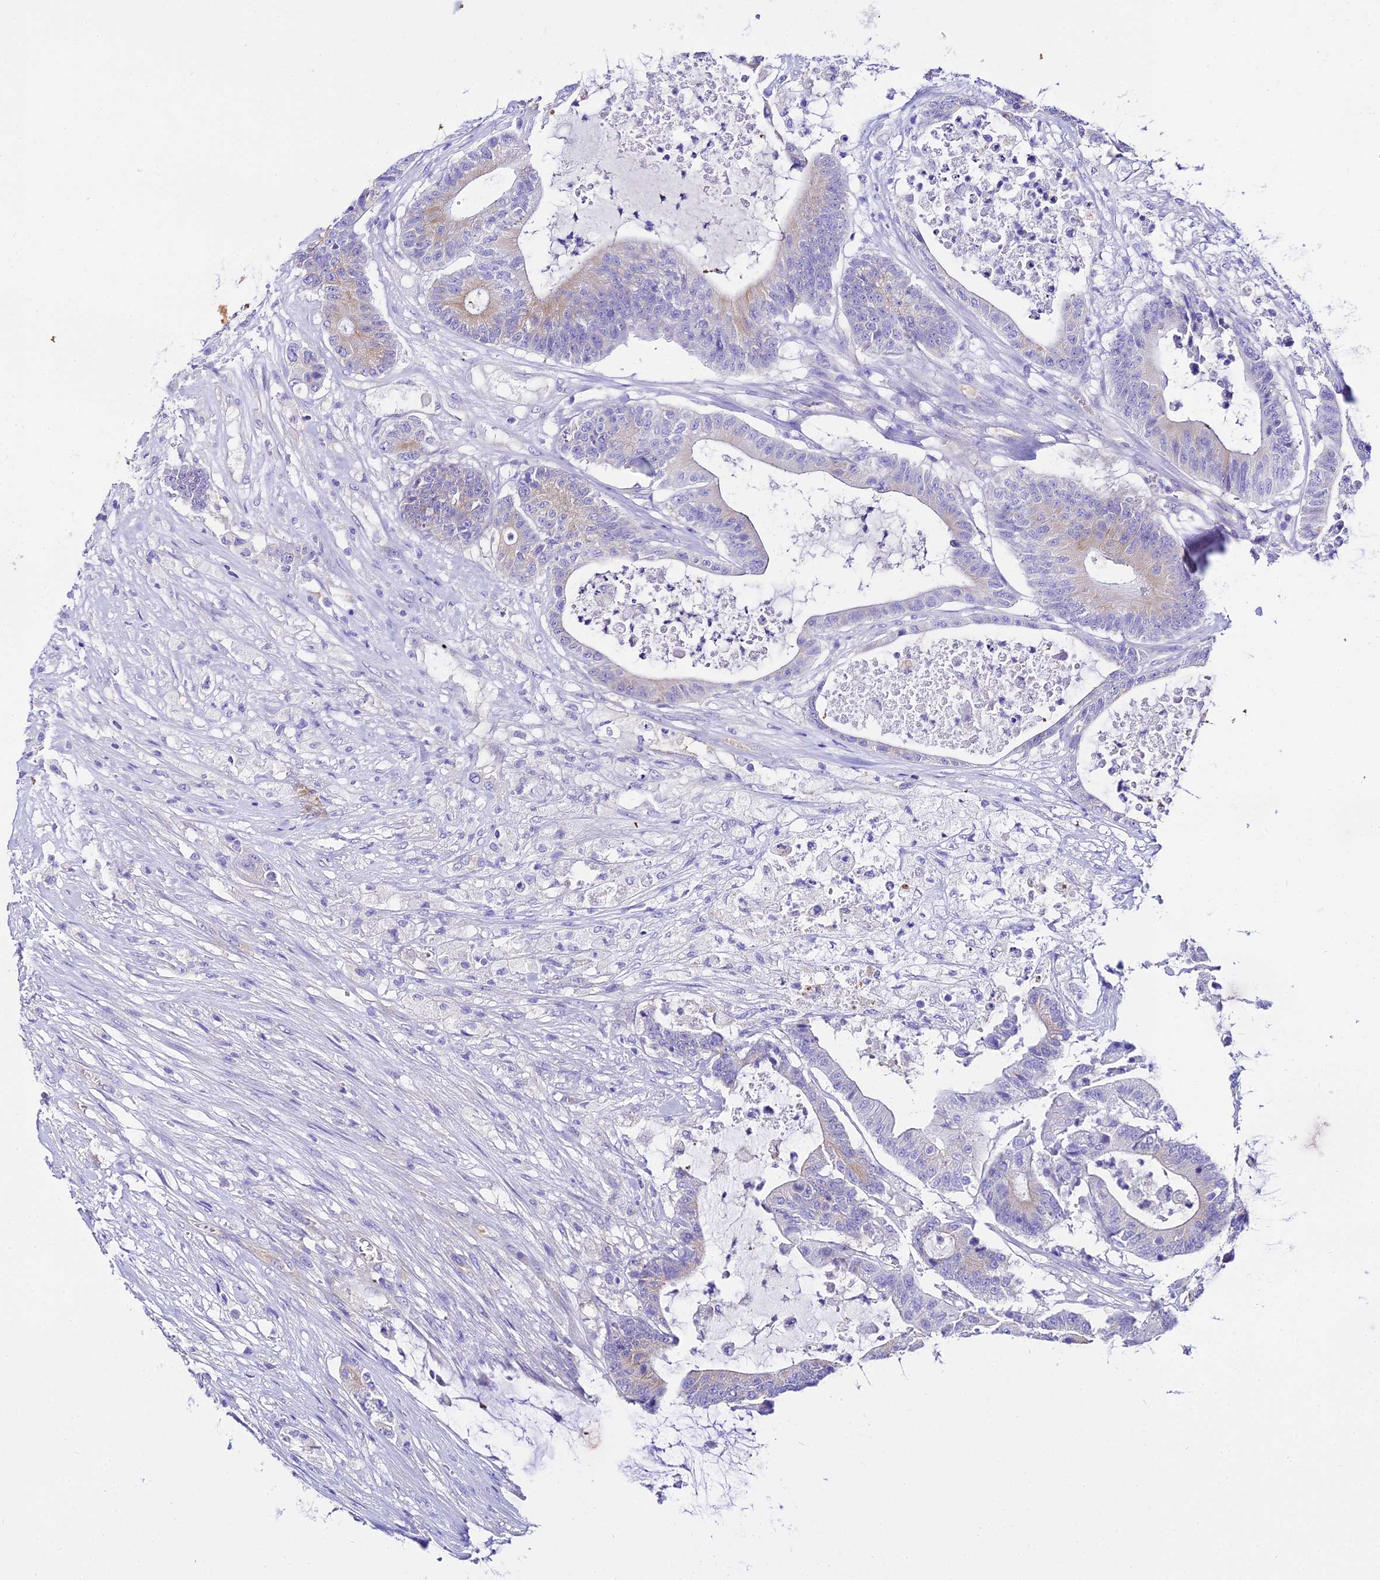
{"staining": {"intensity": "weak", "quantity": "<25%", "location": "cytoplasmic/membranous"}, "tissue": "colorectal cancer", "cell_type": "Tumor cells", "image_type": "cancer", "snomed": [{"axis": "morphology", "description": "Adenocarcinoma, NOS"}, {"axis": "topography", "description": "Colon"}], "caption": "High power microscopy image of an immunohistochemistry histopathology image of adenocarcinoma (colorectal), revealing no significant expression in tumor cells.", "gene": "TUBA3D", "patient": {"sex": "female", "age": 84}}